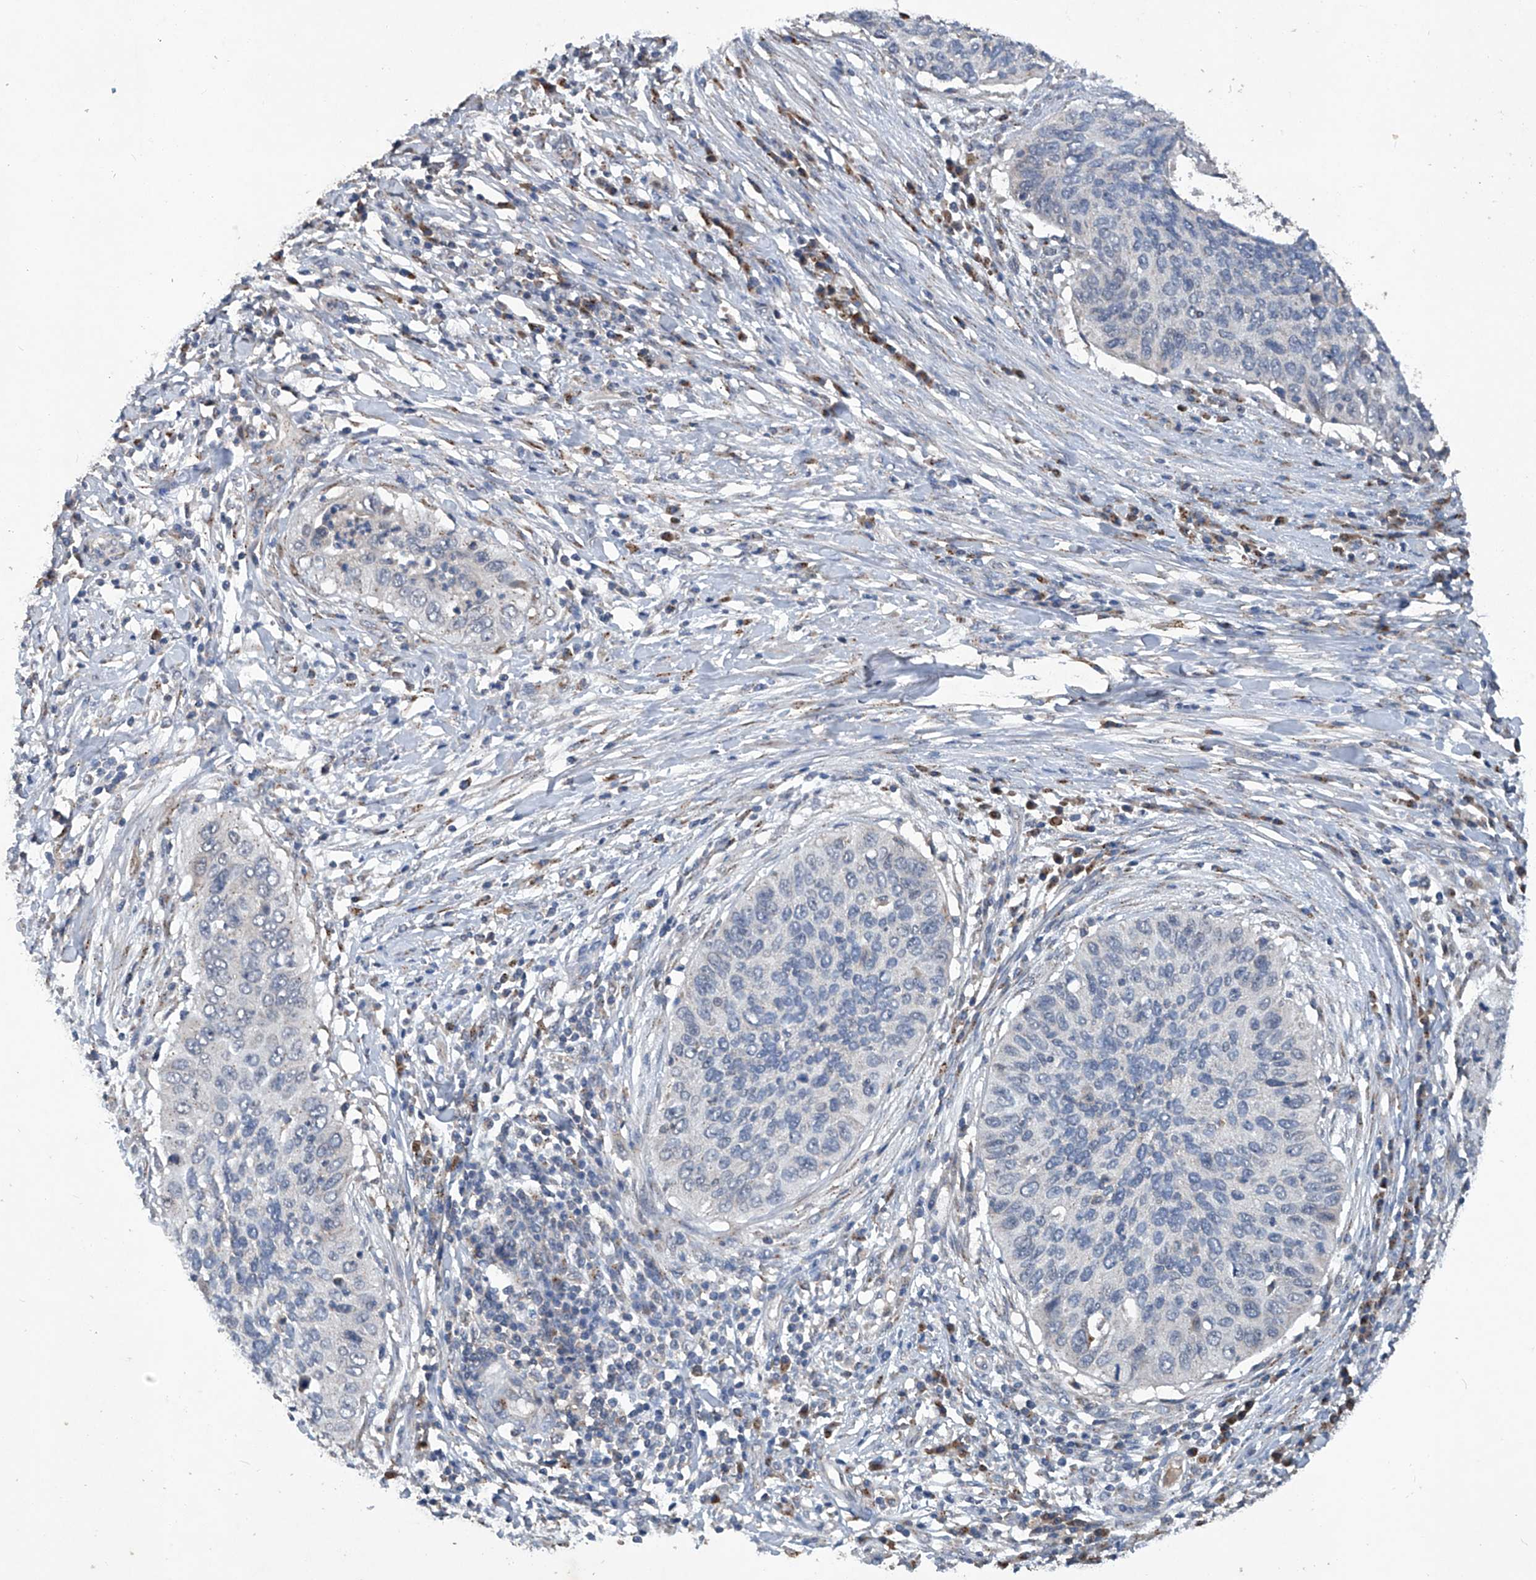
{"staining": {"intensity": "negative", "quantity": "none", "location": "none"}, "tissue": "cervical cancer", "cell_type": "Tumor cells", "image_type": "cancer", "snomed": [{"axis": "morphology", "description": "Squamous cell carcinoma, NOS"}, {"axis": "topography", "description": "Cervix"}], "caption": "IHC histopathology image of neoplastic tissue: cervical cancer (squamous cell carcinoma) stained with DAB (3,3'-diaminobenzidine) demonstrates no significant protein positivity in tumor cells.", "gene": "PCSK5", "patient": {"sex": "female", "age": 38}}